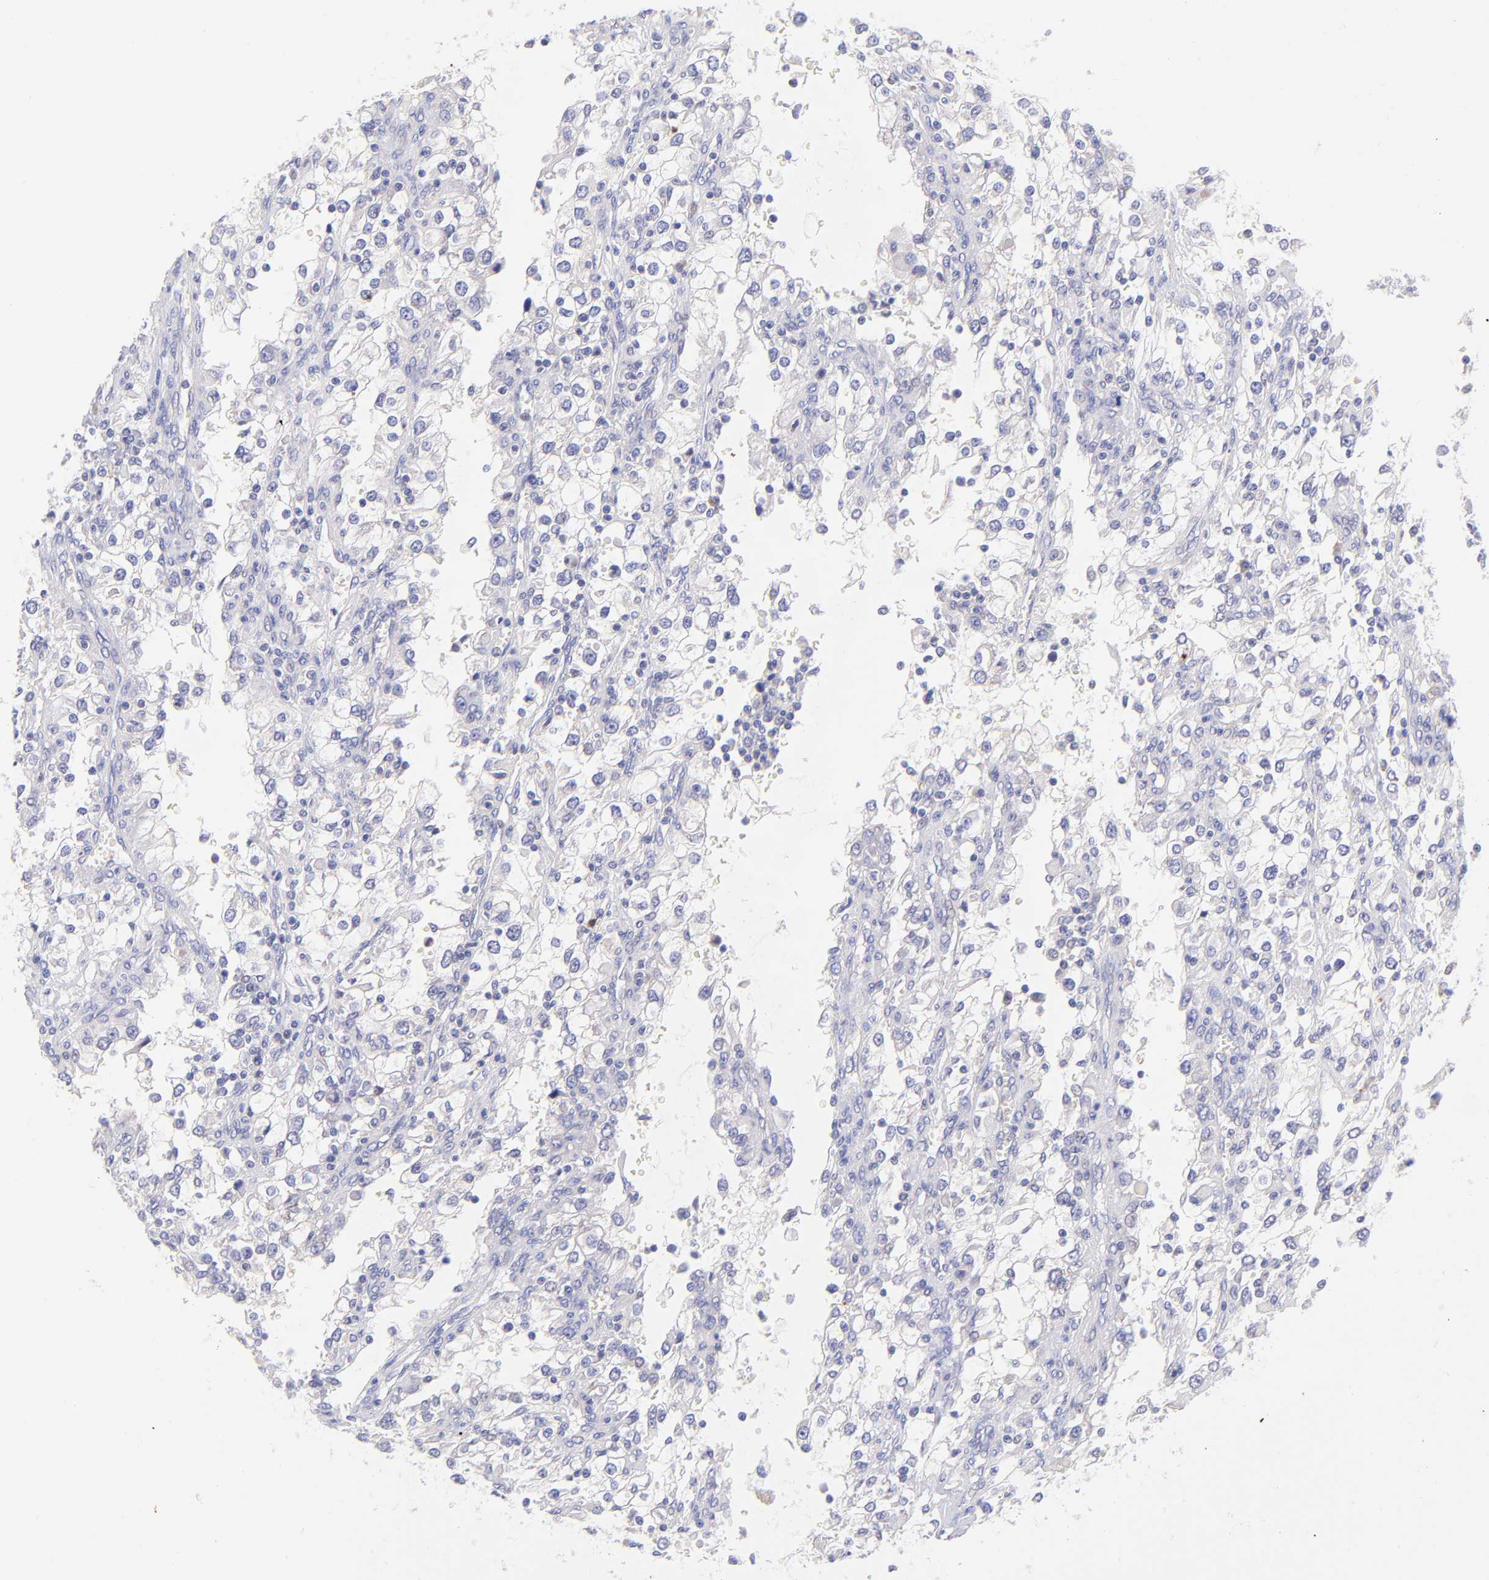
{"staining": {"intensity": "negative", "quantity": "none", "location": "none"}, "tissue": "renal cancer", "cell_type": "Tumor cells", "image_type": "cancer", "snomed": [{"axis": "morphology", "description": "Adenocarcinoma, NOS"}, {"axis": "topography", "description": "Kidney"}], "caption": "IHC image of human adenocarcinoma (renal) stained for a protein (brown), which reveals no expression in tumor cells.", "gene": "RPL11", "patient": {"sex": "female", "age": 52}}